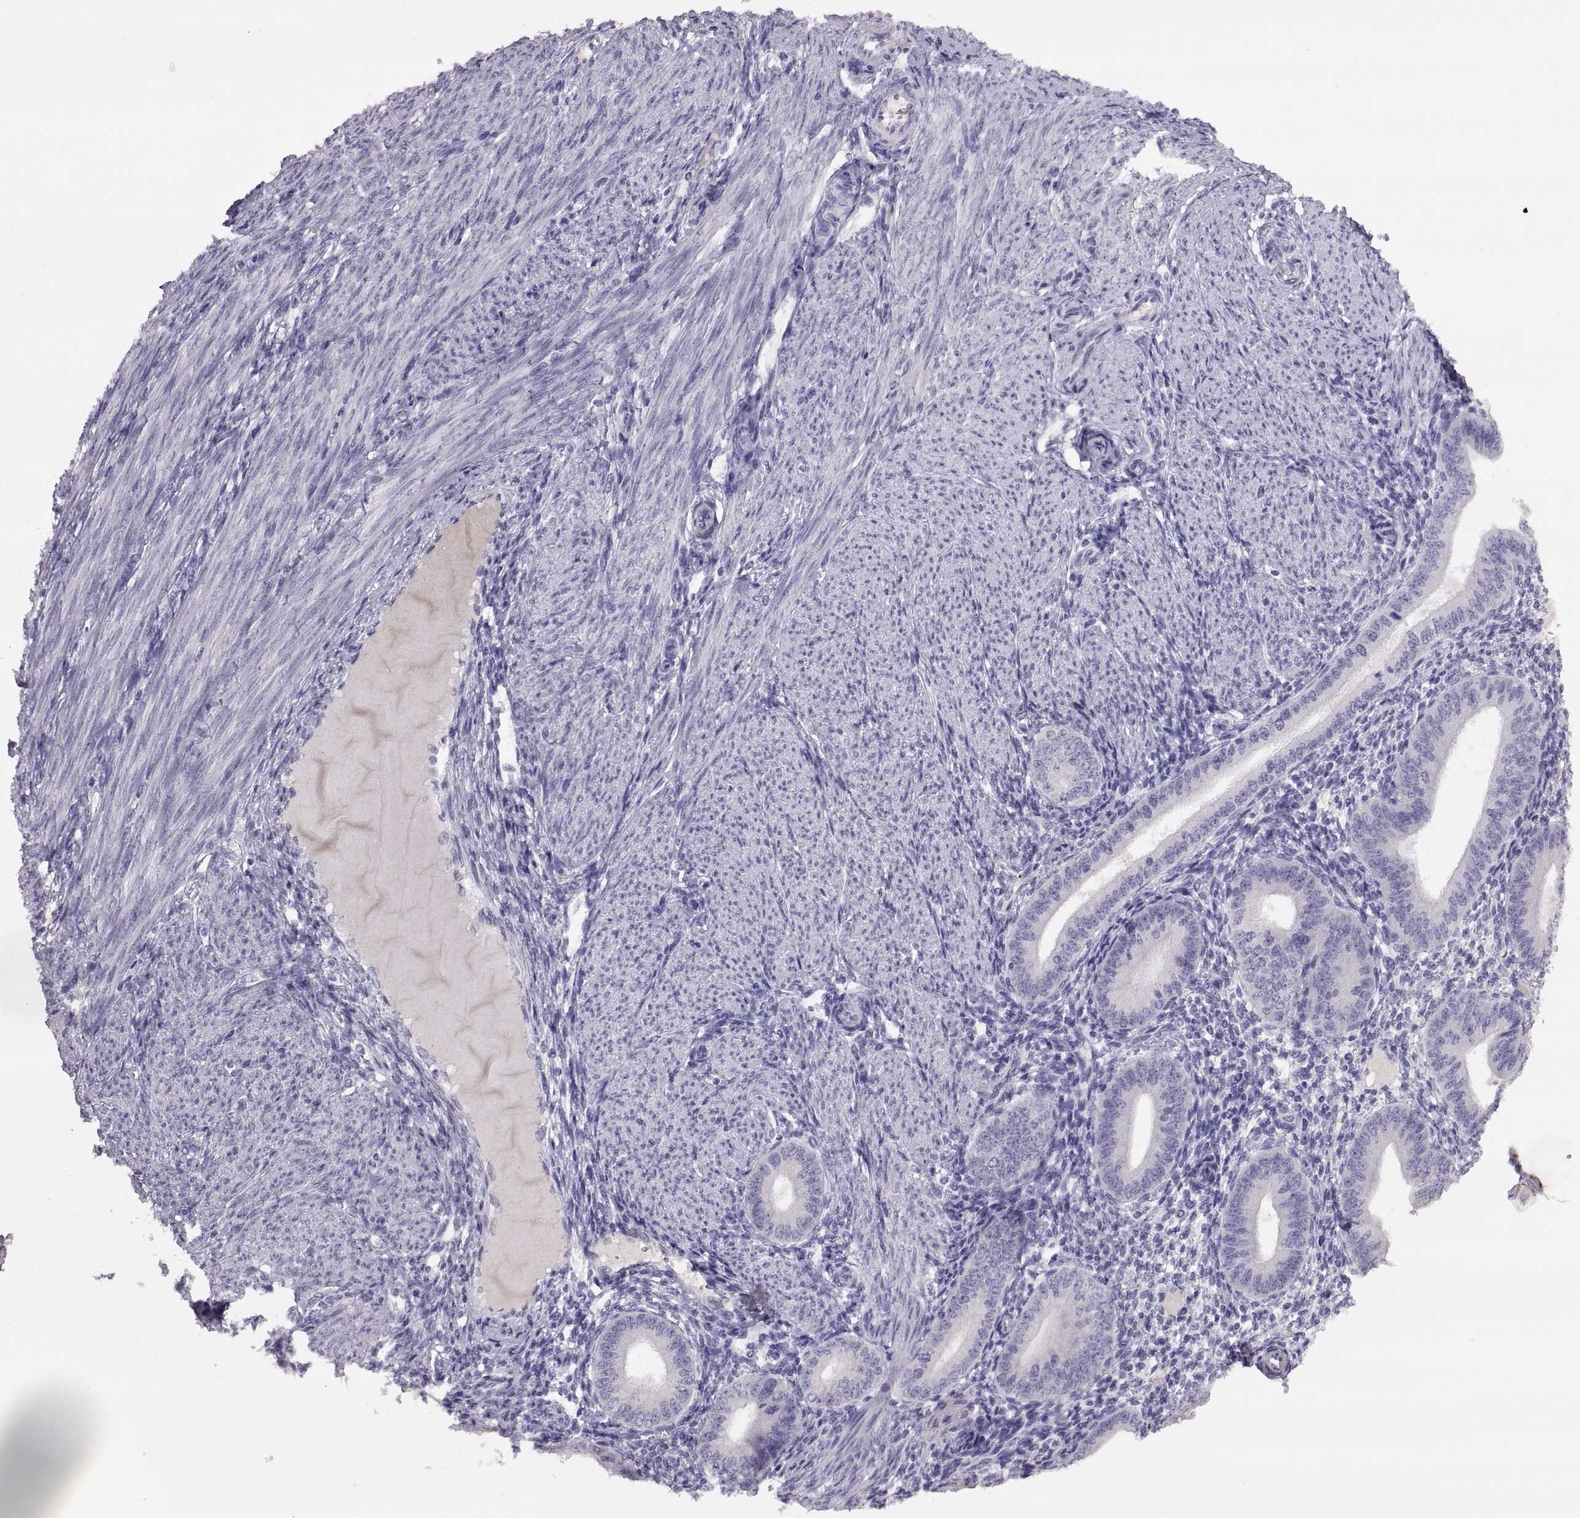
{"staining": {"intensity": "negative", "quantity": "none", "location": "none"}, "tissue": "endometrium", "cell_type": "Cells in endometrial stroma", "image_type": "normal", "snomed": [{"axis": "morphology", "description": "Normal tissue, NOS"}, {"axis": "topography", "description": "Endometrium"}], "caption": "Cells in endometrial stroma show no significant expression in unremarkable endometrium. Brightfield microscopy of immunohistochemistry (IHC) stained with DAB (brown) and hematoxylin (blue), captured at high magnification.", "gene": "TBX19", "patient": {"sex": "female", "age": 39}}